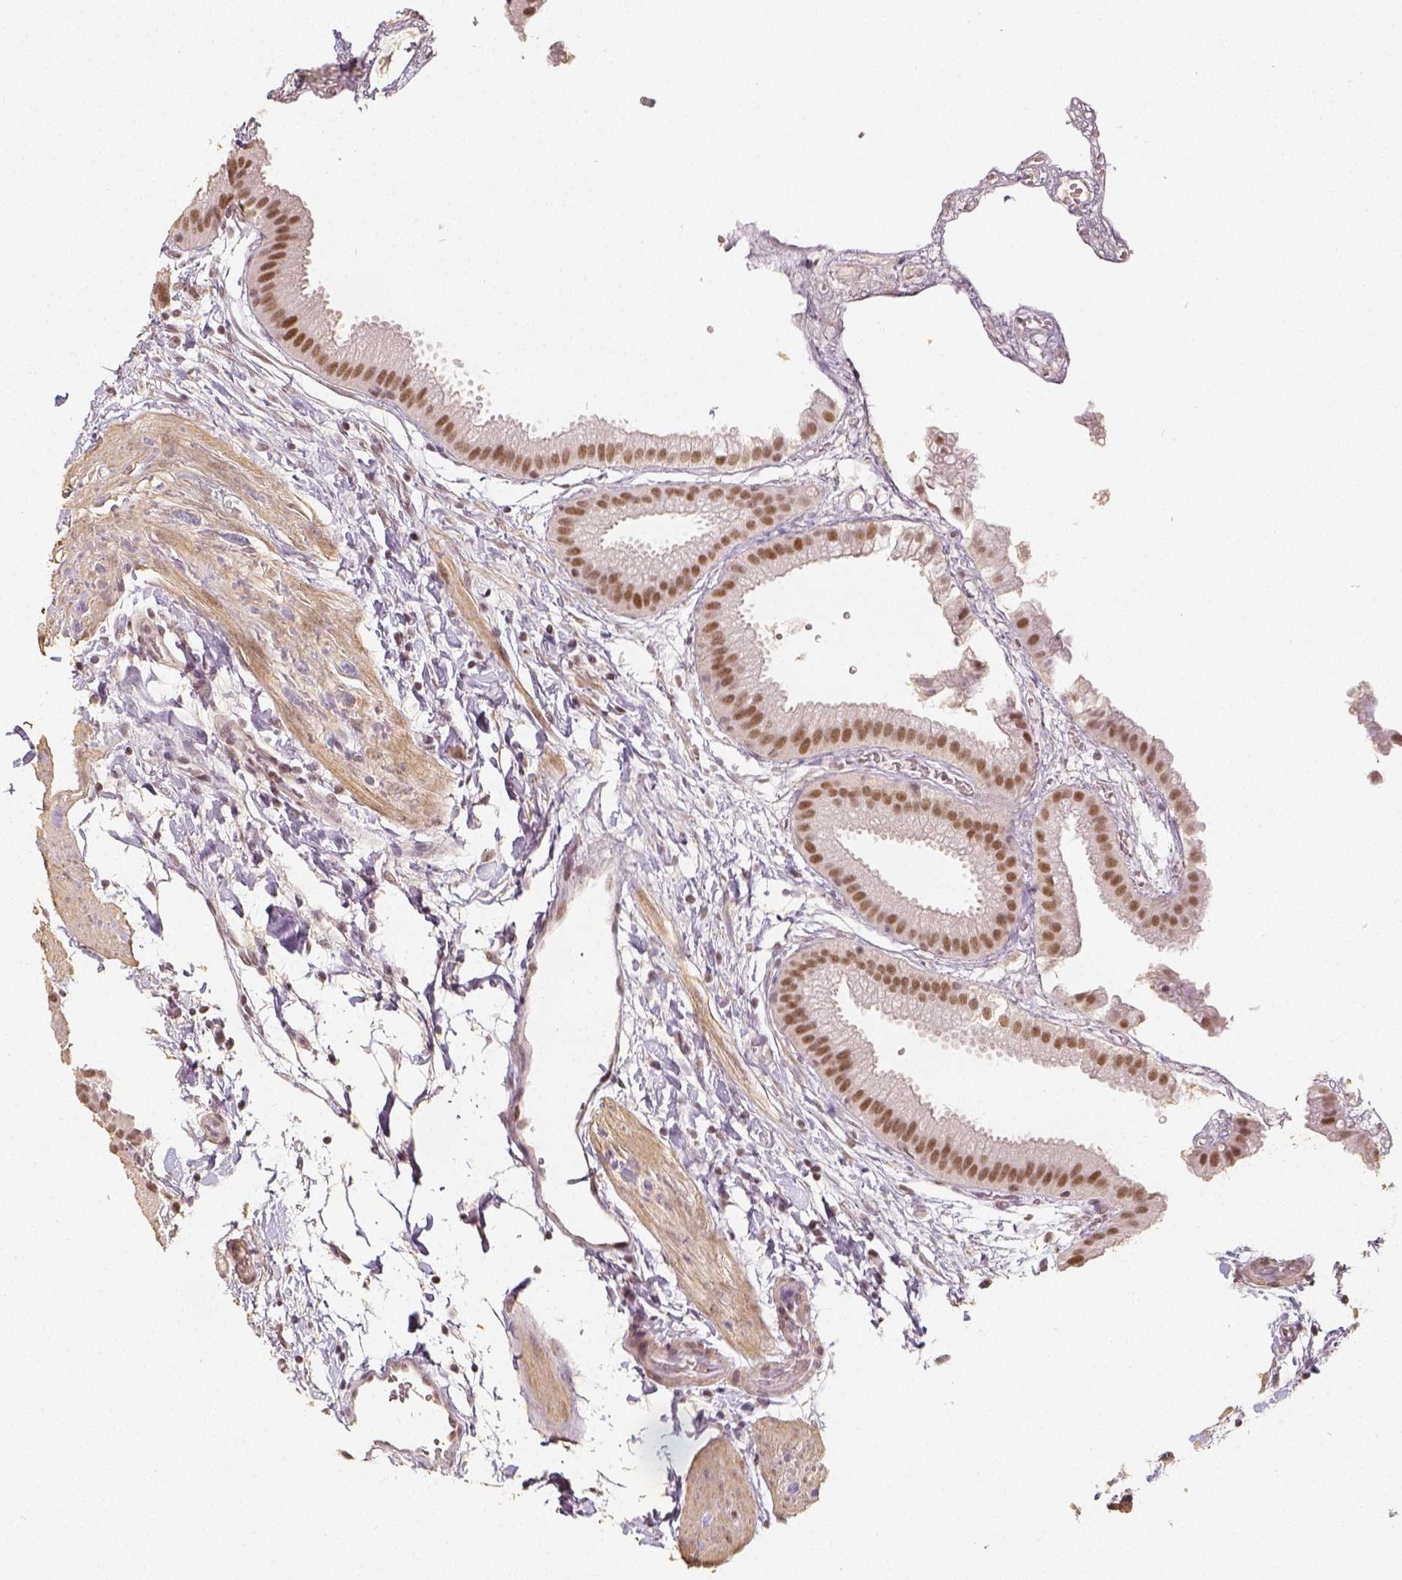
{"staining": {"intensity": "moderate", "quantity": ">75%", "location": "nuclear"}, "tissue": "gallbladder", "cell_type": "Glandular cells", "image_type": "normal", "snomed": [{"axis": "morphology", "description": "Normal tissue, NOS"}, {"axis": "topography", "description": "Gallbladder"}], "caption": "A photomicrograph showing moderate nuclear expression in about >75% of glandular cells in unremarkable gallbladder, as visualized by brown immunohistochemical staining.", "gene": "HDAC1", "patient": {"sex": "female", "age": 63}}